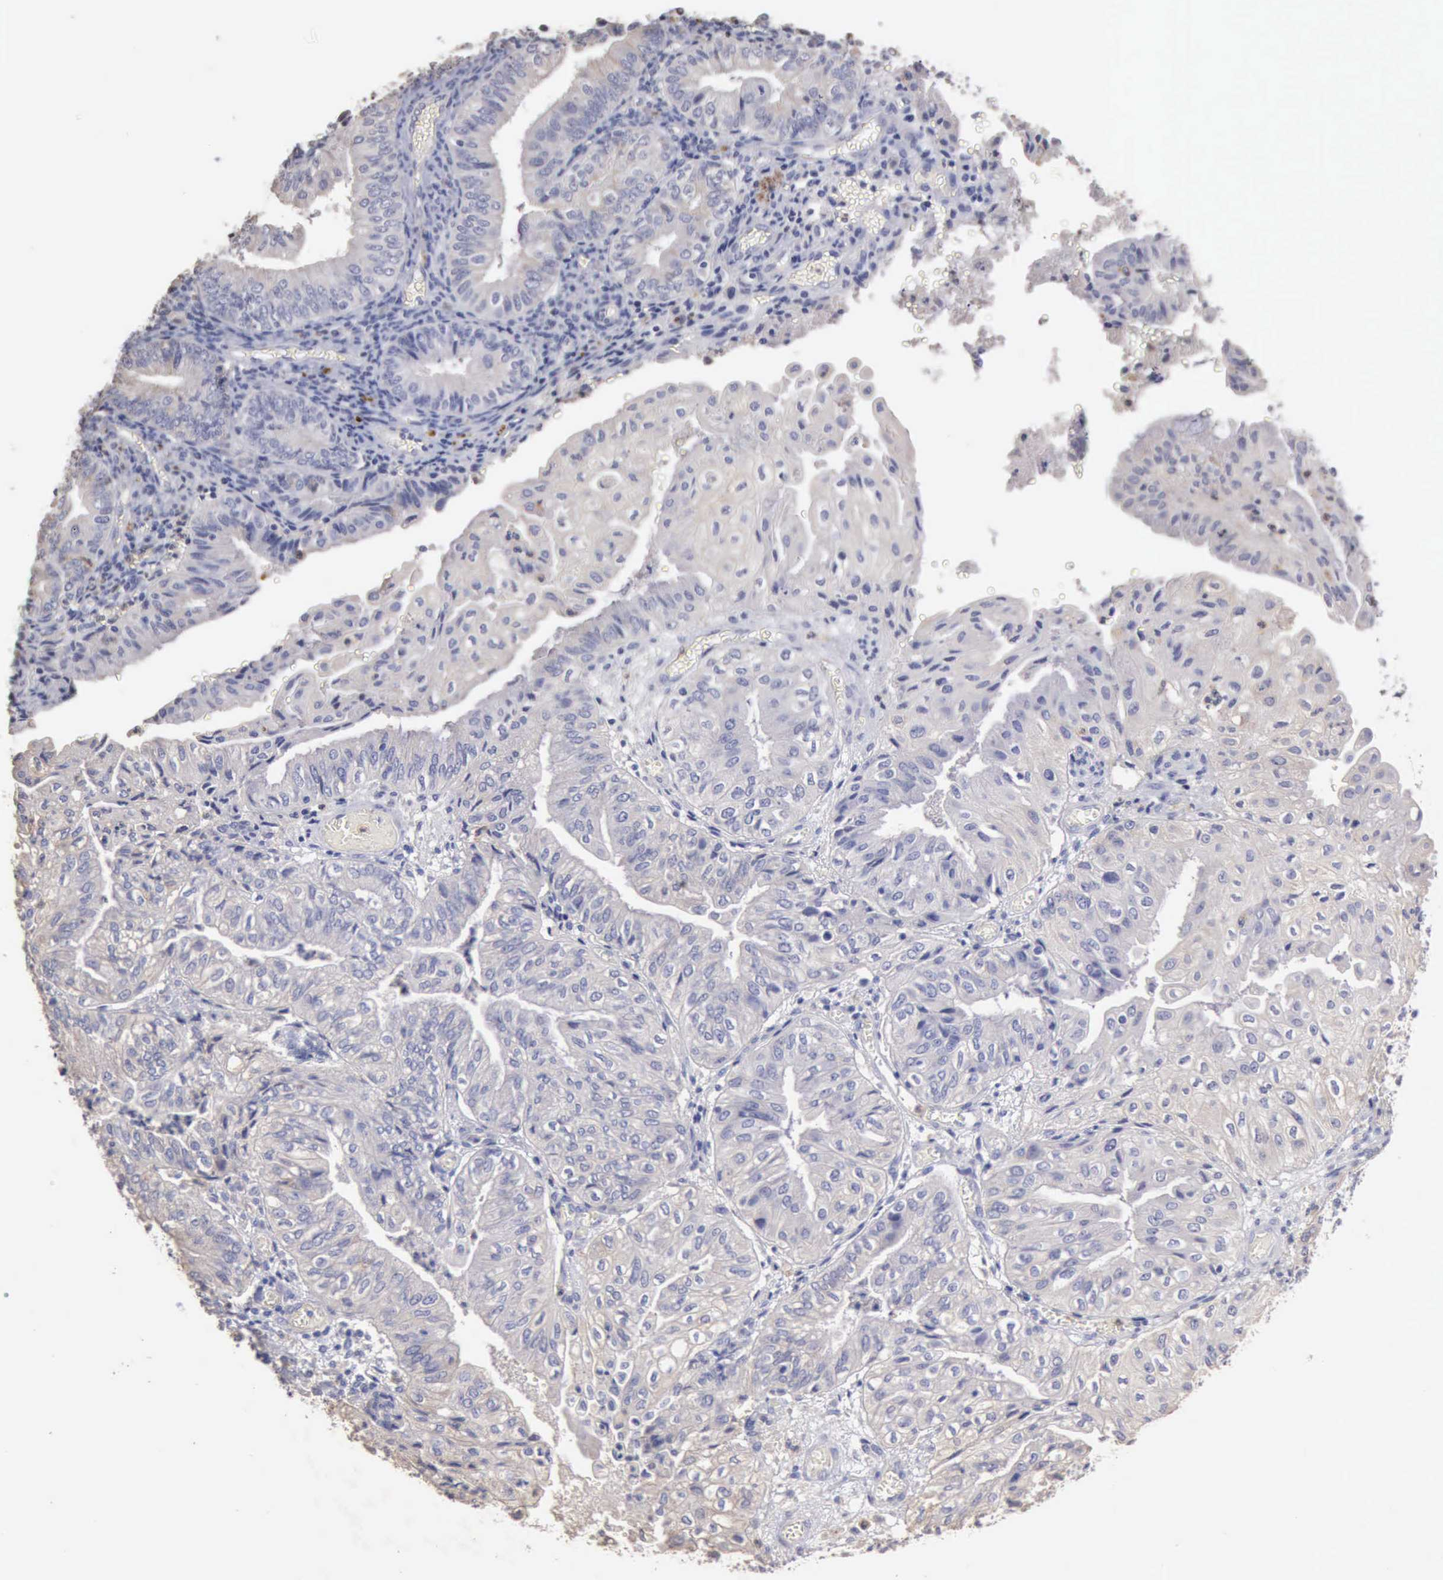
{"staining": {"intensity": "negative", "quantity": "none", "location": "none"}, "tissue": "endometrial cancer", "cell_type": "Tumor cells", "image_type": "cancer", "snomed": [{"axis": "morphology", "description": "Adenocarcinoma, NOS"}, {"axis": "topography", "description": "Endometrium"}], "caption": "Tumor cells are negative for brown protein staining in adenocarcinoma (endometrial).", "gene": "KRT6B", "patient": {"sex": "female", "age": 55}}